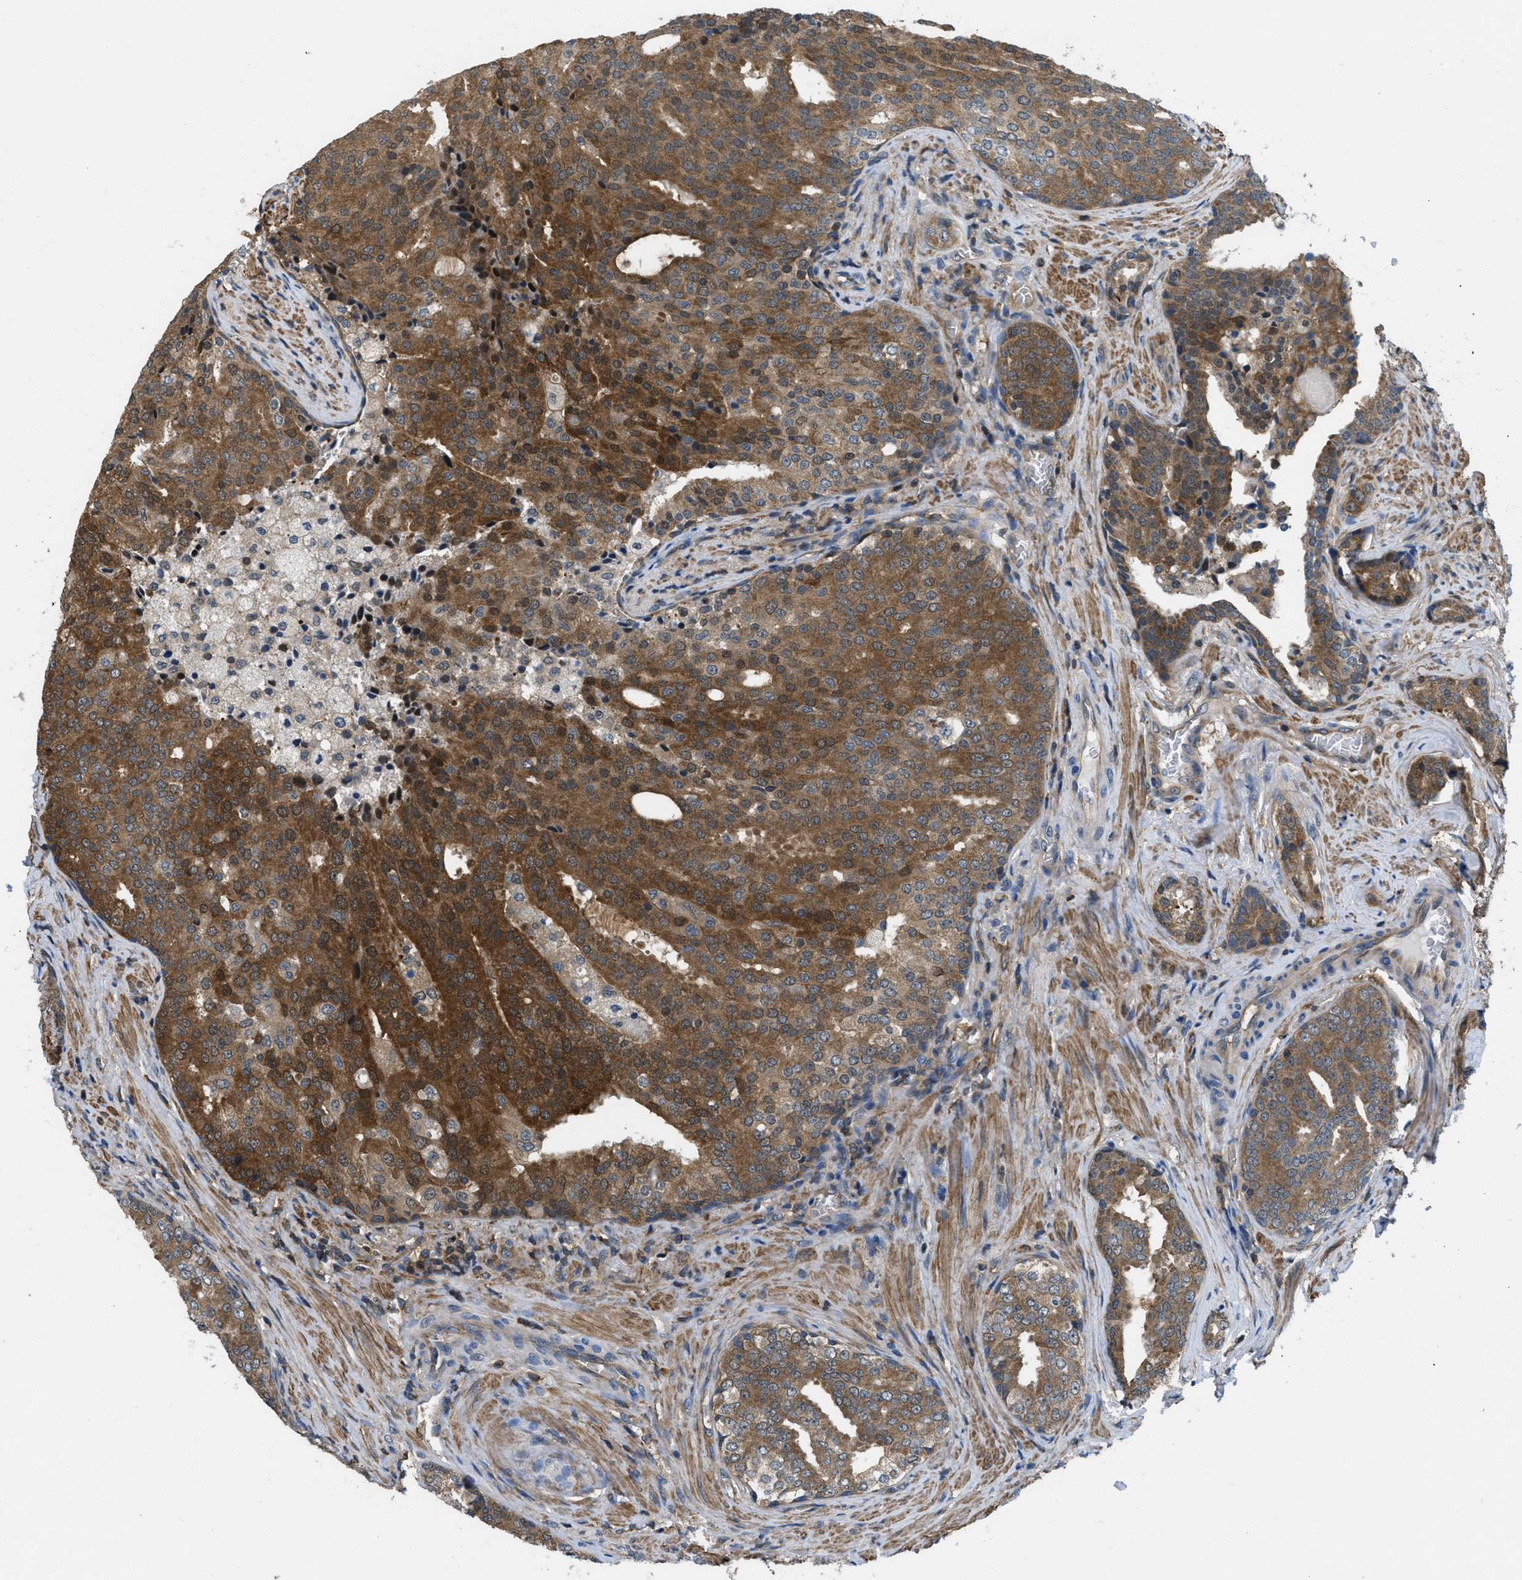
{"staining": {"intensity": "moderate", "quantity": ">75%", "location": "cytoplasmic/membranous"}, "tissue": "prostate cancer", "cell_type": "Tumor cells", "image_type": "cancer", "snomed": [{"axis": "morphology", "description": "Adenocarcinoma, High grade"}, {"axis": "topography", "description": "Prostate"}], "caption": "Immunohistochemical staining of human high-grade adenocarcinoma (prostate) demonstrates medium levels of moderate cytoplasmic/membranous protein positivity in approximately >75% of tumor cells.", "gene": "PIP5K1C", "patient": {"sex": "male", "age": 71}}